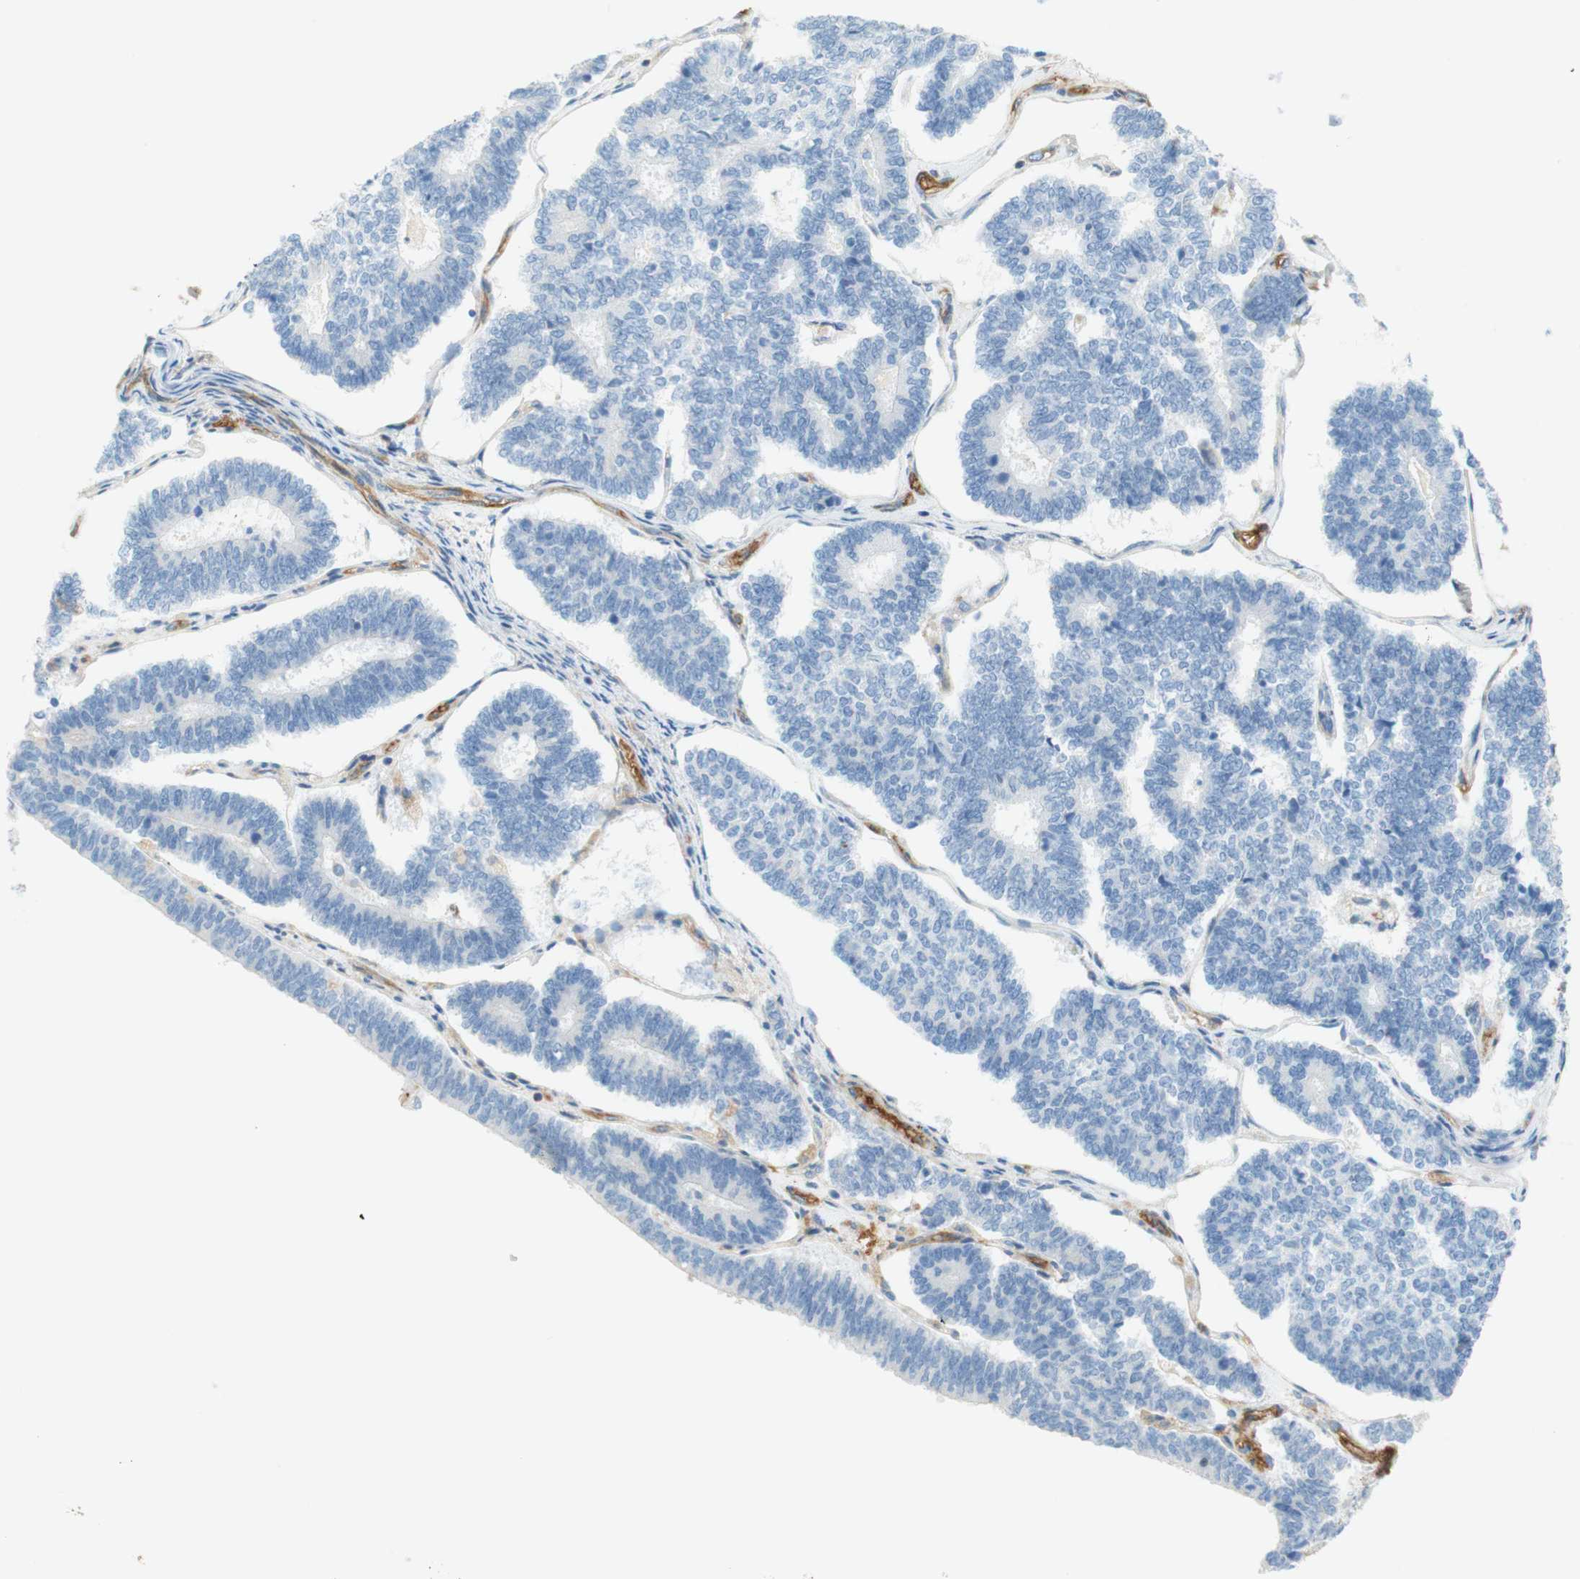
{"staining": {"intensity": "negative", "quantity": "none", "location": "none"}, "tissue": "endometrial cancer", "cell_type": "Tumor cells", "image_type": "cancer", "snomed": [{"axis": "morphology", "description": "Adenocarcinoma, NOS"}, {"axis": "topography", "description": "Endometrium"}], "caption": "High power microscopy photomicrograph of an immunohistochemistry micrograph of endometrial adenocarcinoma, revealing no significant staining in tumor cells.", "gene": "STOM", "patient": {"sex": "female", "age": 70}}